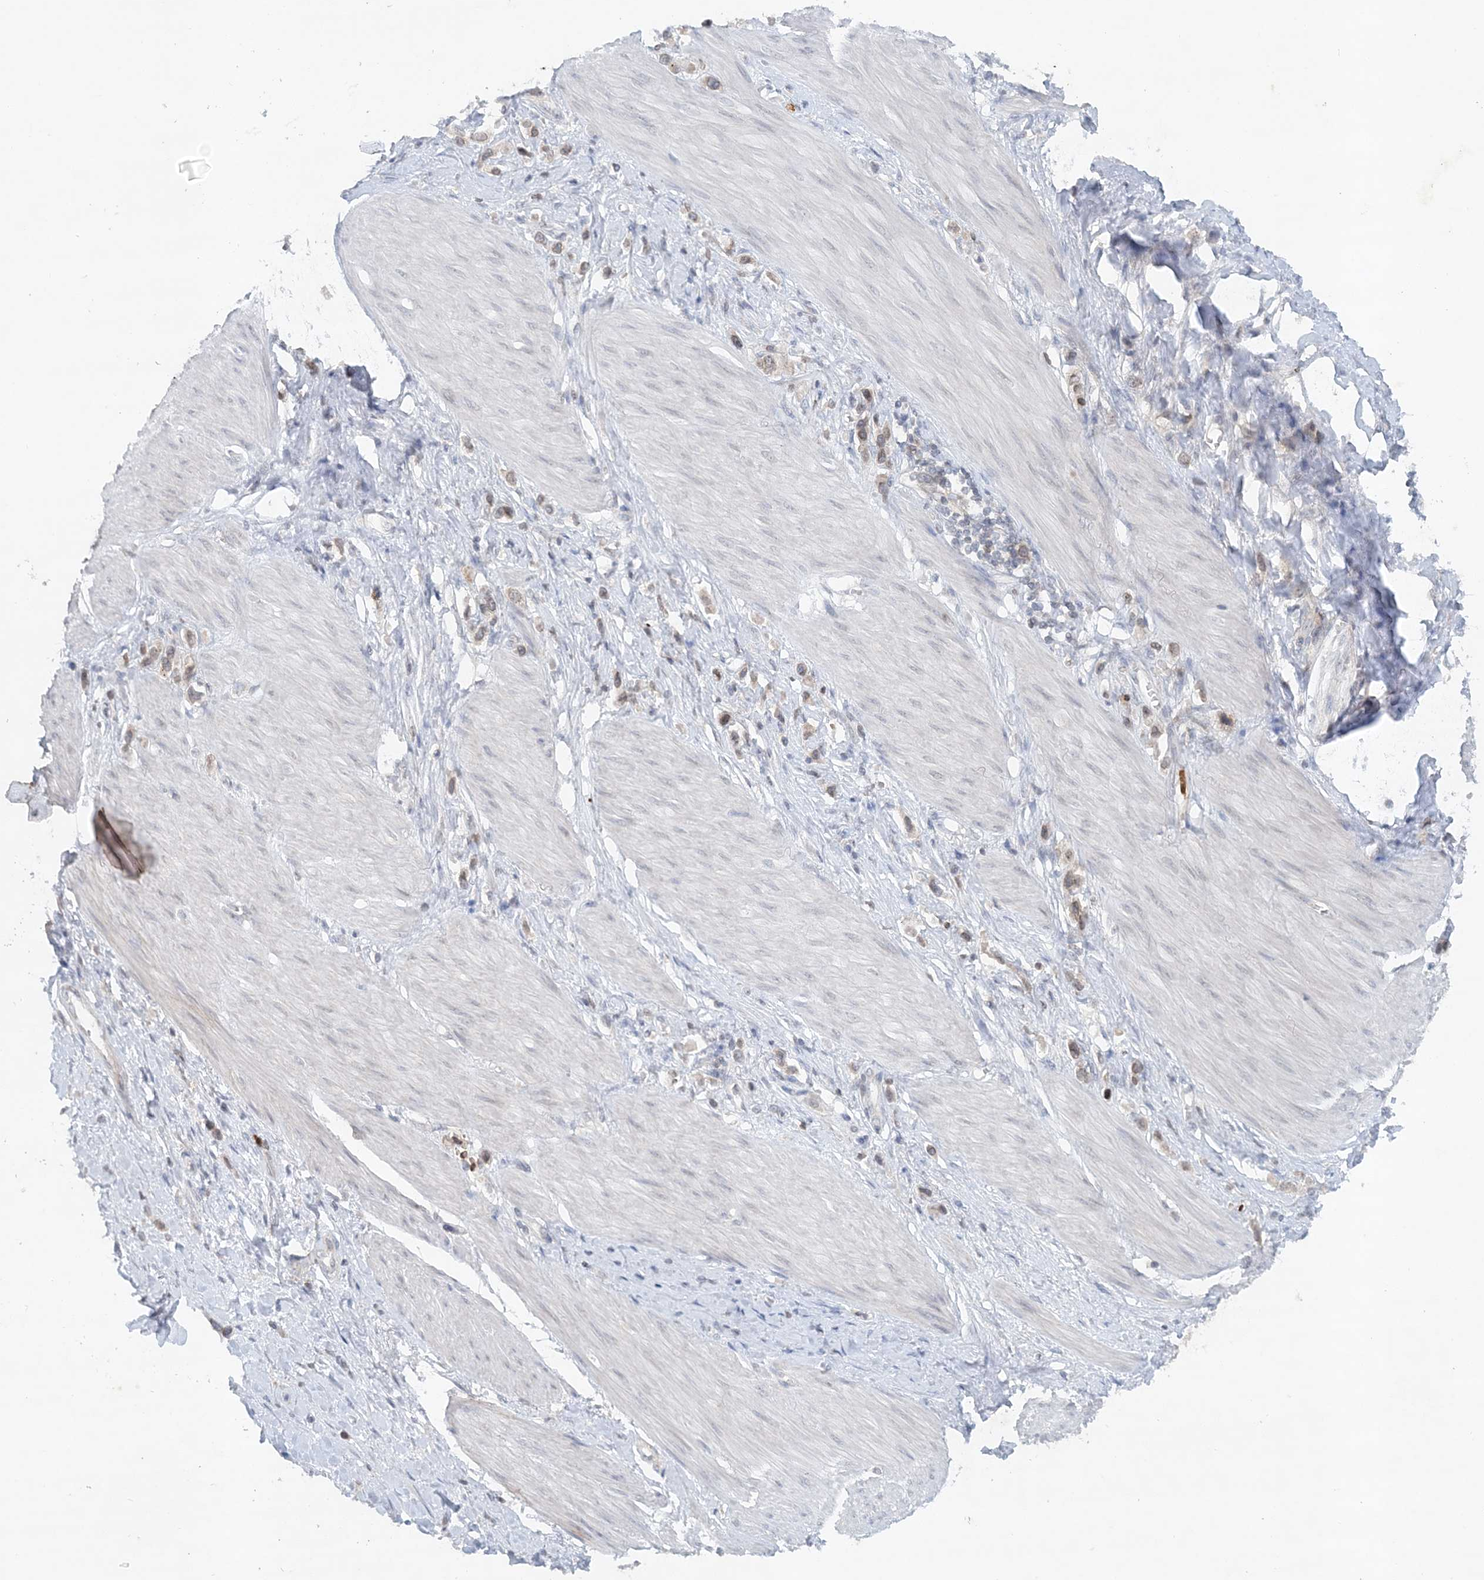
{"staining": {"intensity": "weak", "quantity": "<25%", "location": "nuclear"}, "tissue": "stomach cancer", "cell_type": "Tumor cells", "image_type": "cancer", "snomed": [{"axis": "morphology", "description": "Adenocarcinoma, NOS"}, {"axis": "topography", "description": "Stomach"}], "caption": "This image is of adenocarcinoma (stomach) stained with immunohistochemistry to label a protein in brown with the nuclei are counter-stained blue. There is no expression in tumor cells. Brightfield microscopy of immunohistochemistry stained with DAB (brown) and hematoxylin (blue), captured at high magnification.", "gene": "NUP54", "patient": {"sex": "female", "age": 65}}